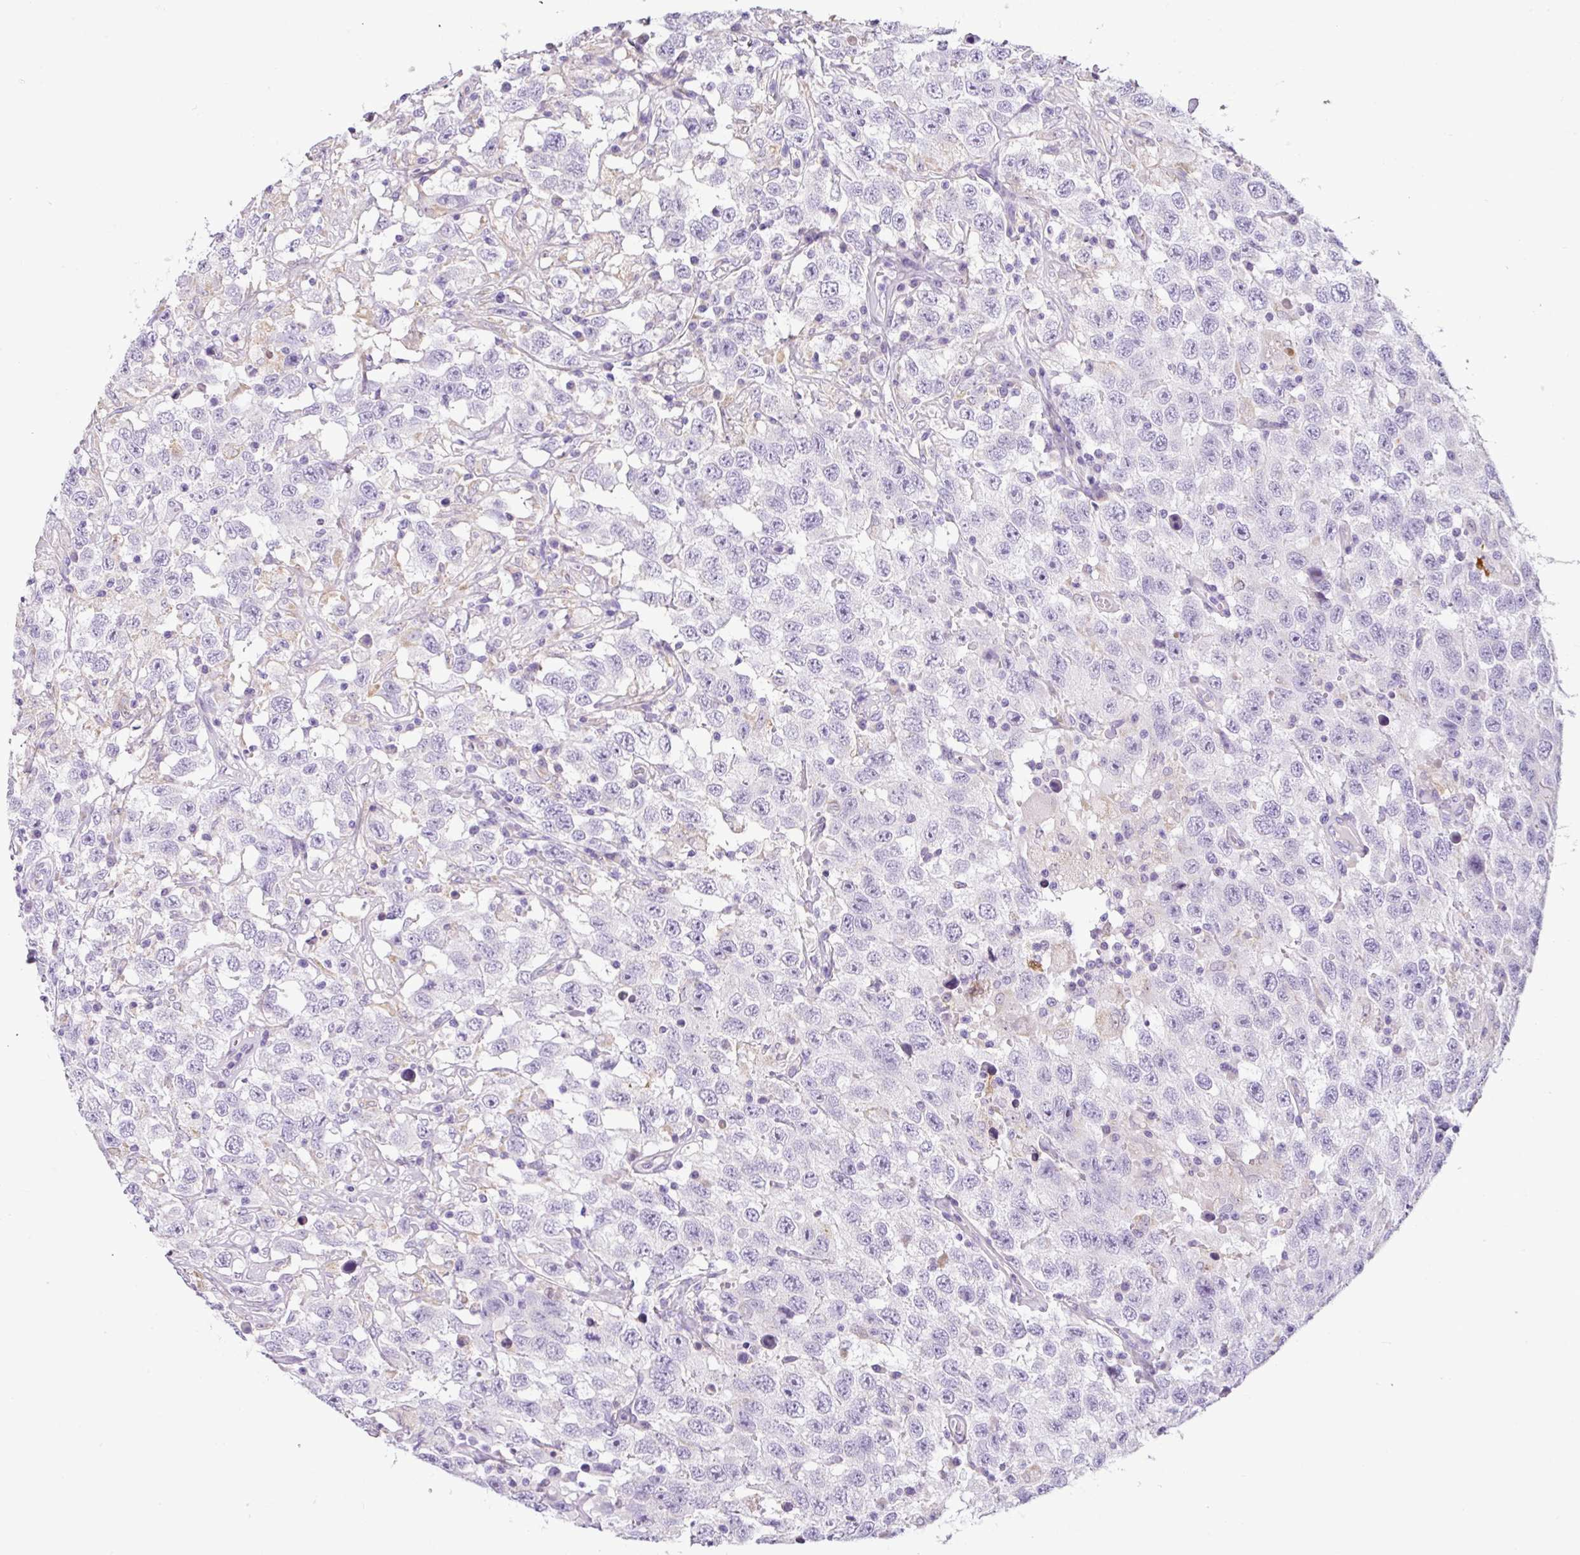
{"staining": {"intensity": "negative", "quantity": "none", "location": "none"}, "tissue": "testis cancer", "cell_type": "Tumor cells", "image_type": "cancer", "snomed": [{"axis": "morphology", "description": "Seminoma, NOS"}, {"axis": "topography", "description": "Testis"}], "caption": "An image of human seminoma (testis) is negative for staining in tumor cells. (Brightfield microscopy of DAB (3,3'-diaminobenzidine) IHC at high magnification).", "gene": "HMCN2", "patient": {"sex": "male", "age": 41}}